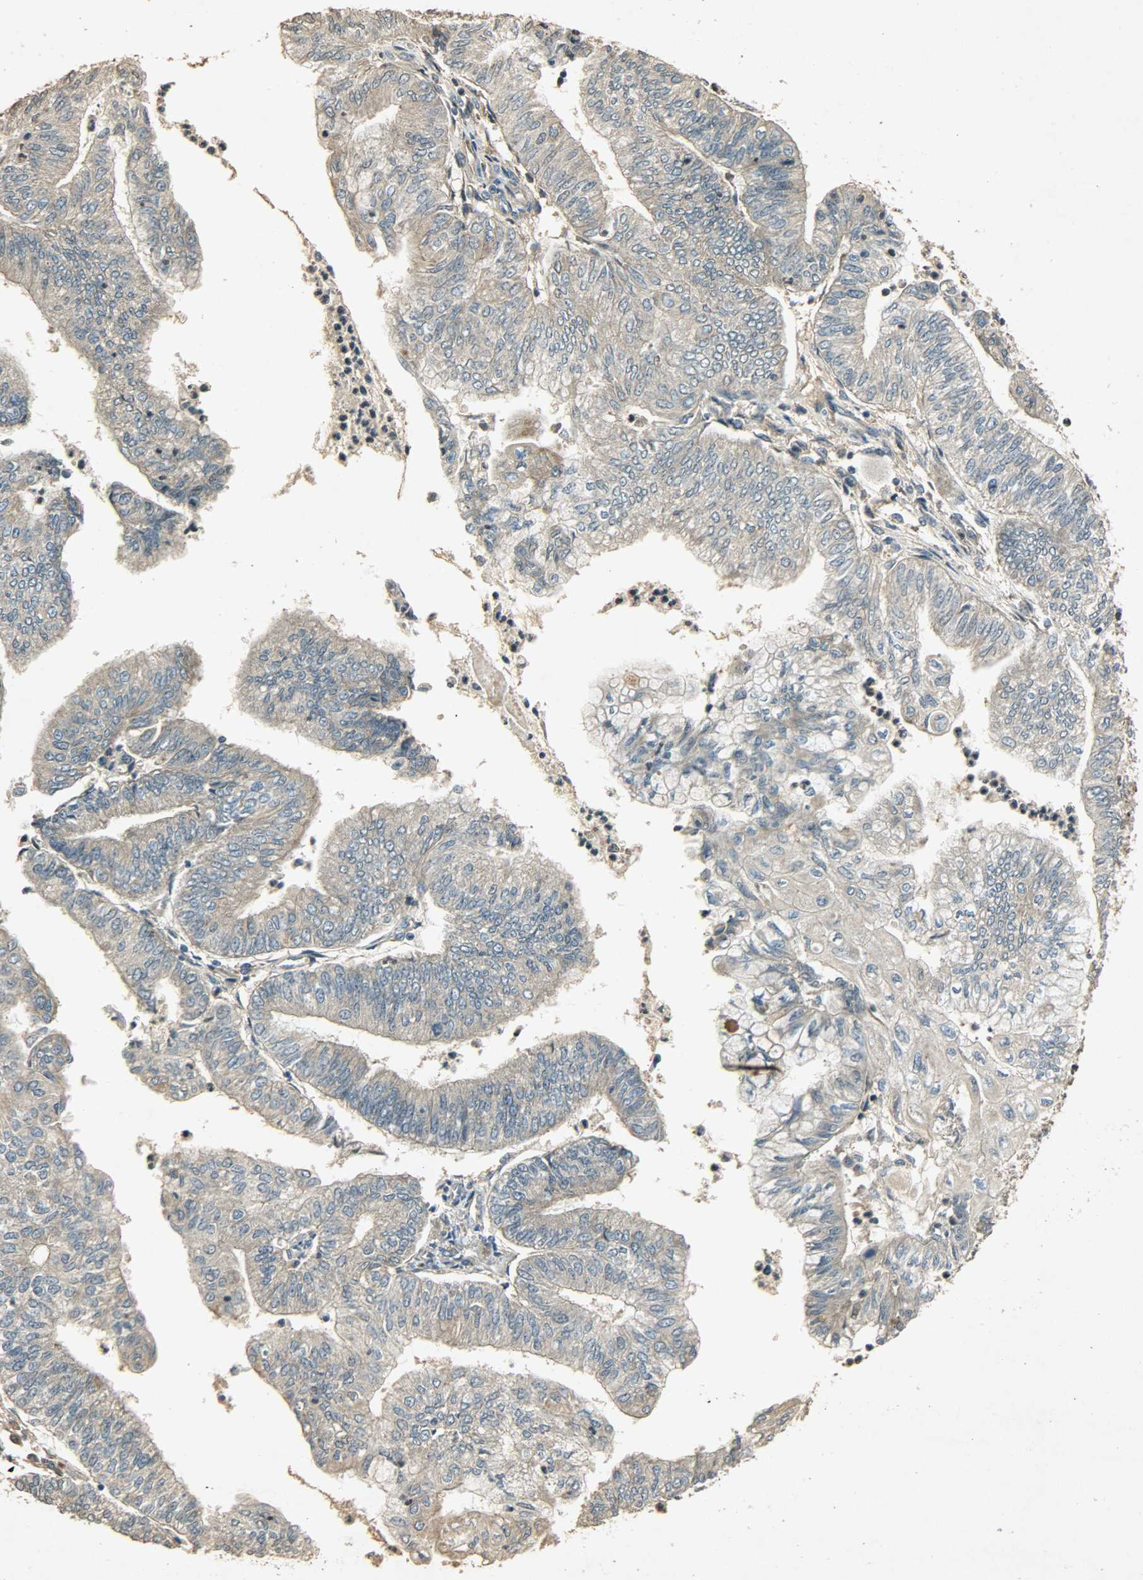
{"staining": {"intensity": "weak", "quantity": ">75%", "location": "cytoplasmic/membranous"}, "tissue": "endometrial cancer", "cell_type": "Tumor cells", "image_type": "cancer", "snomed": [{"axis": "morphology", "description": "Adenocarcinoma, NOS"}, {"axis": "topography", "description": "Endometrium"}], "caption": "The micrograph reveals a brown stain indicating the presence of a protein in the cytoplasmic/membranous of tumor cells in endometrial cancer (adenocarcinoma).", "gene": "ATP2B1", "patient": {"sex": "female", "age": 59}}